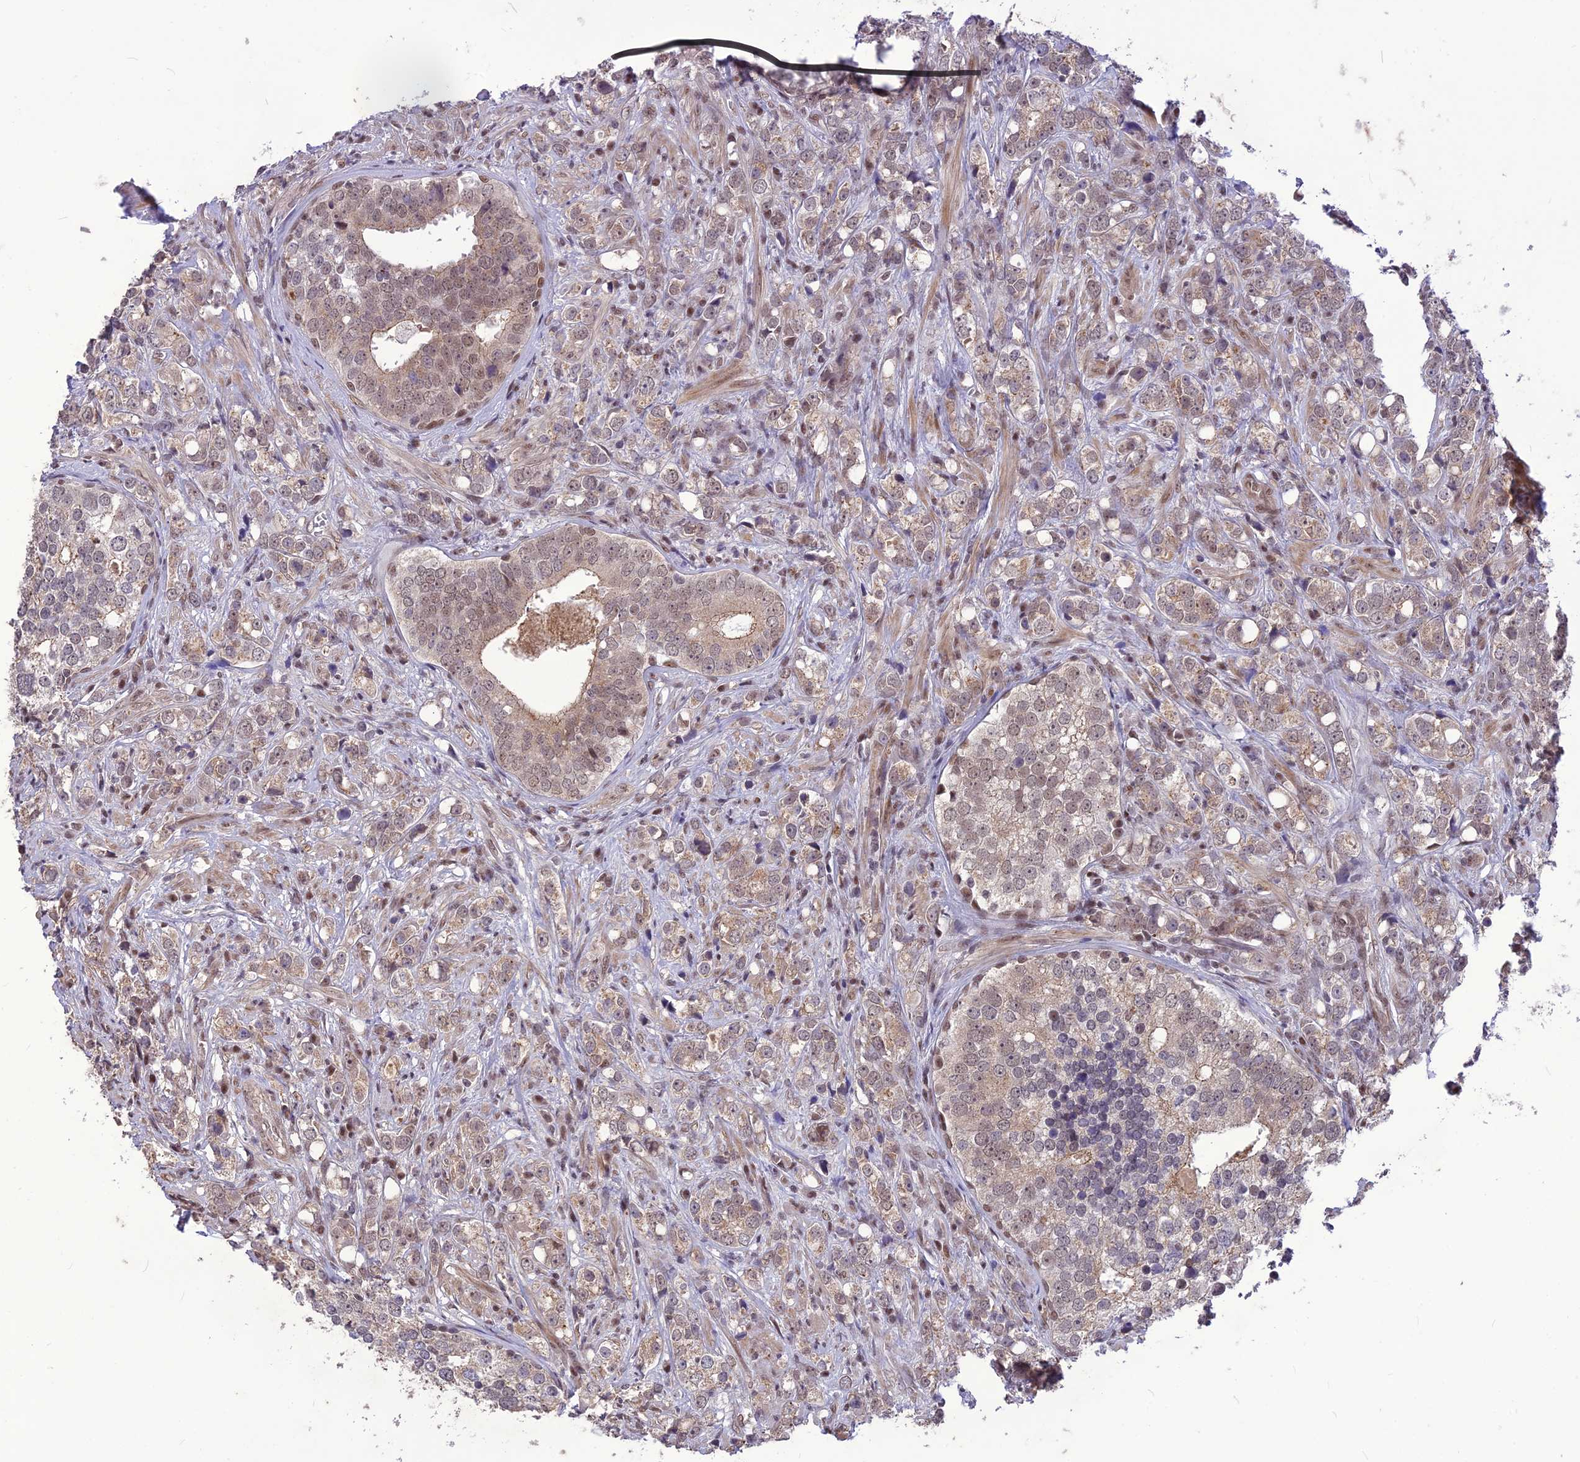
{"staining": {"intensity": "weak", "quantity": "25%-75%", "location": "nuclear"}, "tissue": "prostate cancer", "cell_type": "Tumor cells", "image_type": "cancer", "snomed": [{"axis": "morphology", "description": "Adenocarcinoma, High grade"}, {"axis": "topography", "description": "Prostate"}], "caption": "Protein expression analysis of human prostate high-grade adenocarcinoma reveals weak nuclear staining in about 25%-75% of tumor cells.", "gene": "DIS3", "patient": {"sex": "male", "age": 71}}